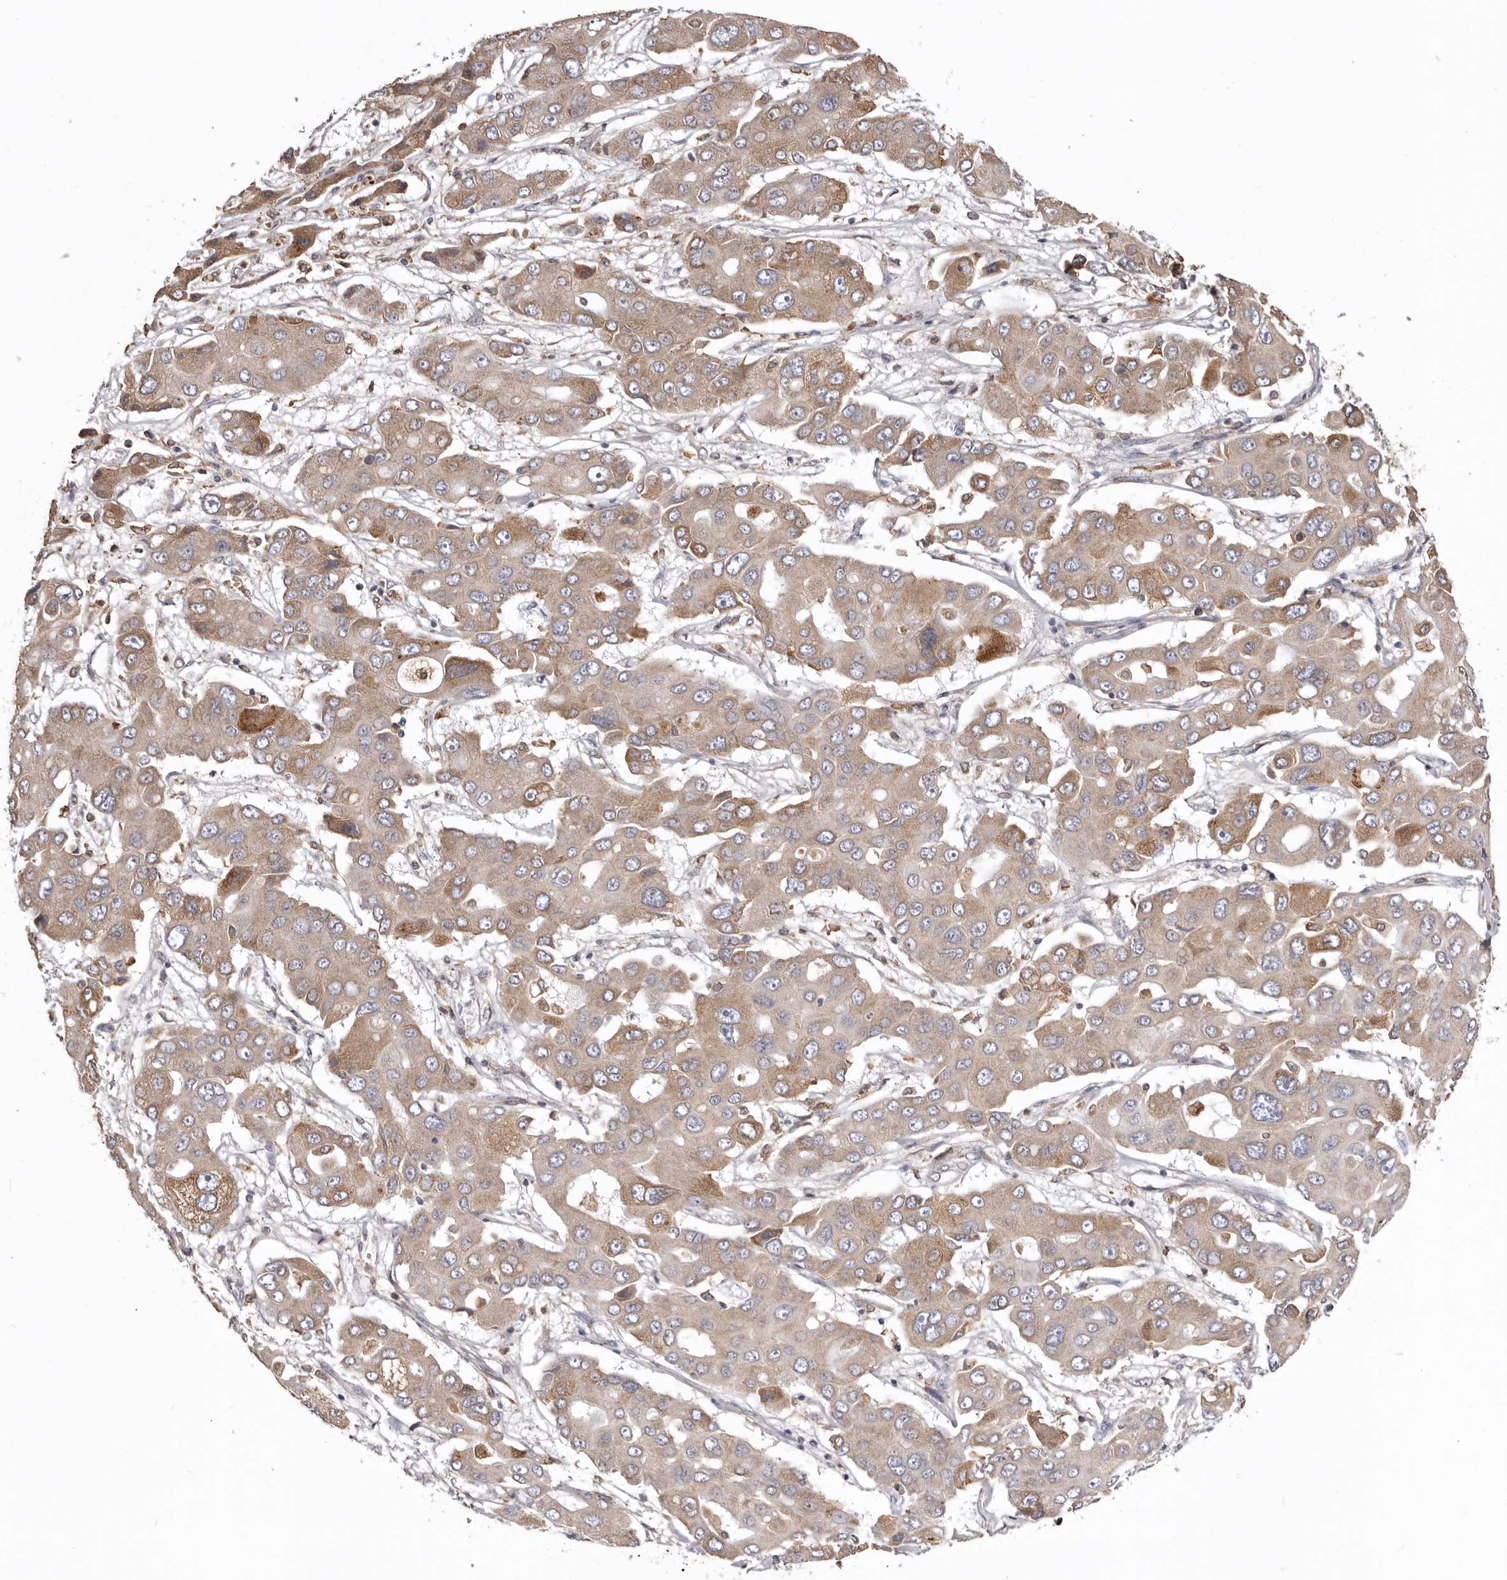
{"staining": {"intensity": "moderate", "quantity": ">75%", "location": "cytoplasmic/membranous"}, "tissue": "liver cancer", "cell_type": "Tumor cells", "image_type": "cancer", "snomed": [{"axis": "morphology", "description": "Cholangiocarcinoma"}, {"axis": "topography", "description": "Liver"}], "caption": "IHC of human cholangiocarcinoma (liver) demonstrates medium levels of moderate cytoplasmic/membranous expression in approximately >75% of tumor cells. The staining was performed using DAB (3,3'-diaminobenzidine), with brown indicating positive protein expression. Nuclei are stained blue with hematoxylin.", "gene": "INKA2", "patient": {"sex": "male", "age": 67}}